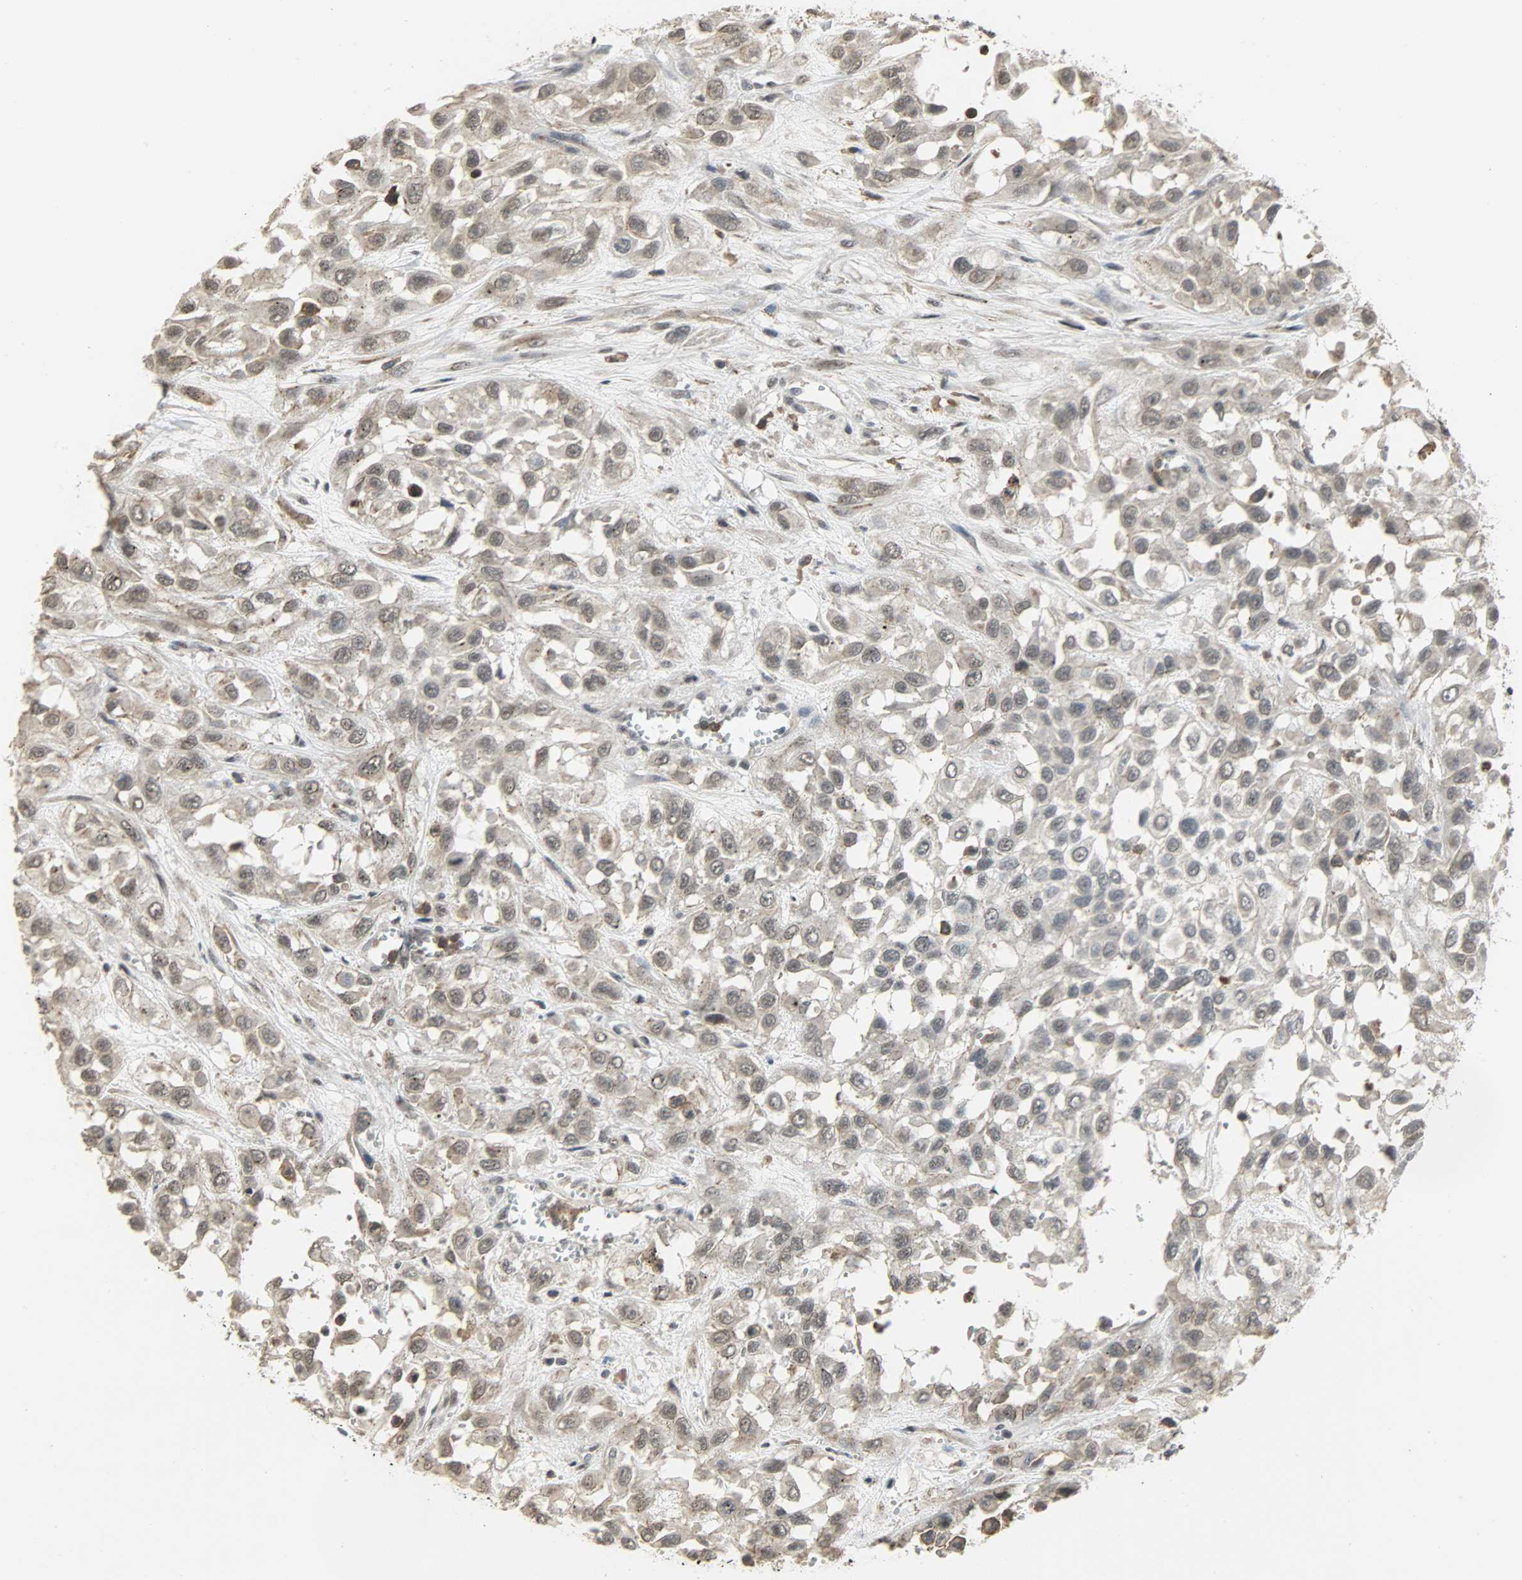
{"staining": {"intensity": "negative", "quantity": "none", "location": "none"}, "tissue": "urothelial cancer", "cell_type": "Tumor cells", "image_type": "cancer", "snomed": [{"axis": "morphology", "description": "Urothelial carcinoma, High grade"}, {"axis": "topography", "description": "Urinary bladder"}], "caption": "Urothelial cancer was stained to show a protein in brown. There is no significant staining in tumor cells.", "gene": "SKAP2", "patient": {"sex": "male", "age": 57}}